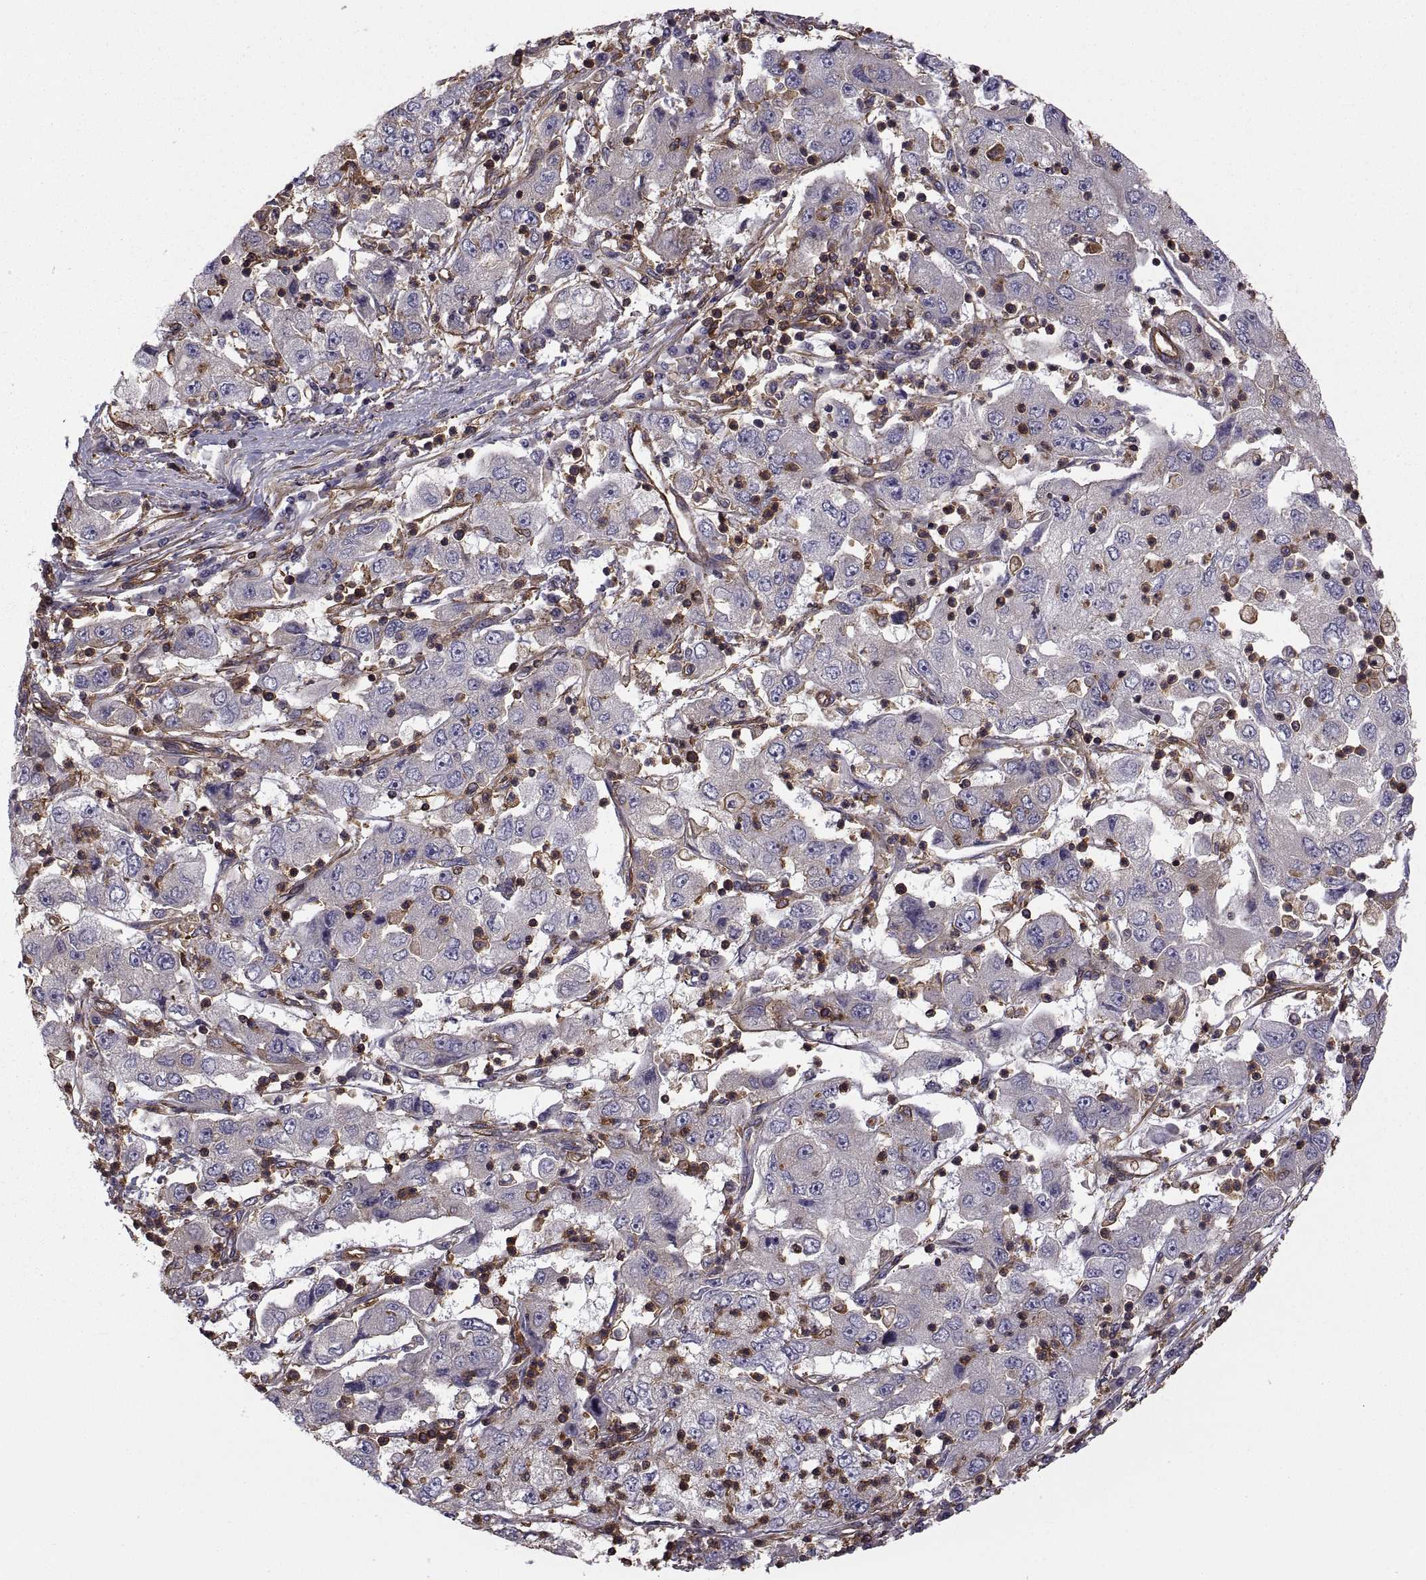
{"staining": {"intensity": "negative", "quantity": "none", "location": "none"}, "tissue": "cervical cancer", "cell_type": "Tumor cells", "image_type": "cancer", "snomed": [{"axis": "morphology", "description": "Squamous cell carcinoma, NOS"}, {"axis": "topography", "description": "Cervix"}], "caption": "Cervical cancer was stained to show a protein in brown. There is no significant staining in tumor cells.", "gene": "MYH9", "patient": {"sex": "female", "age": 36}}